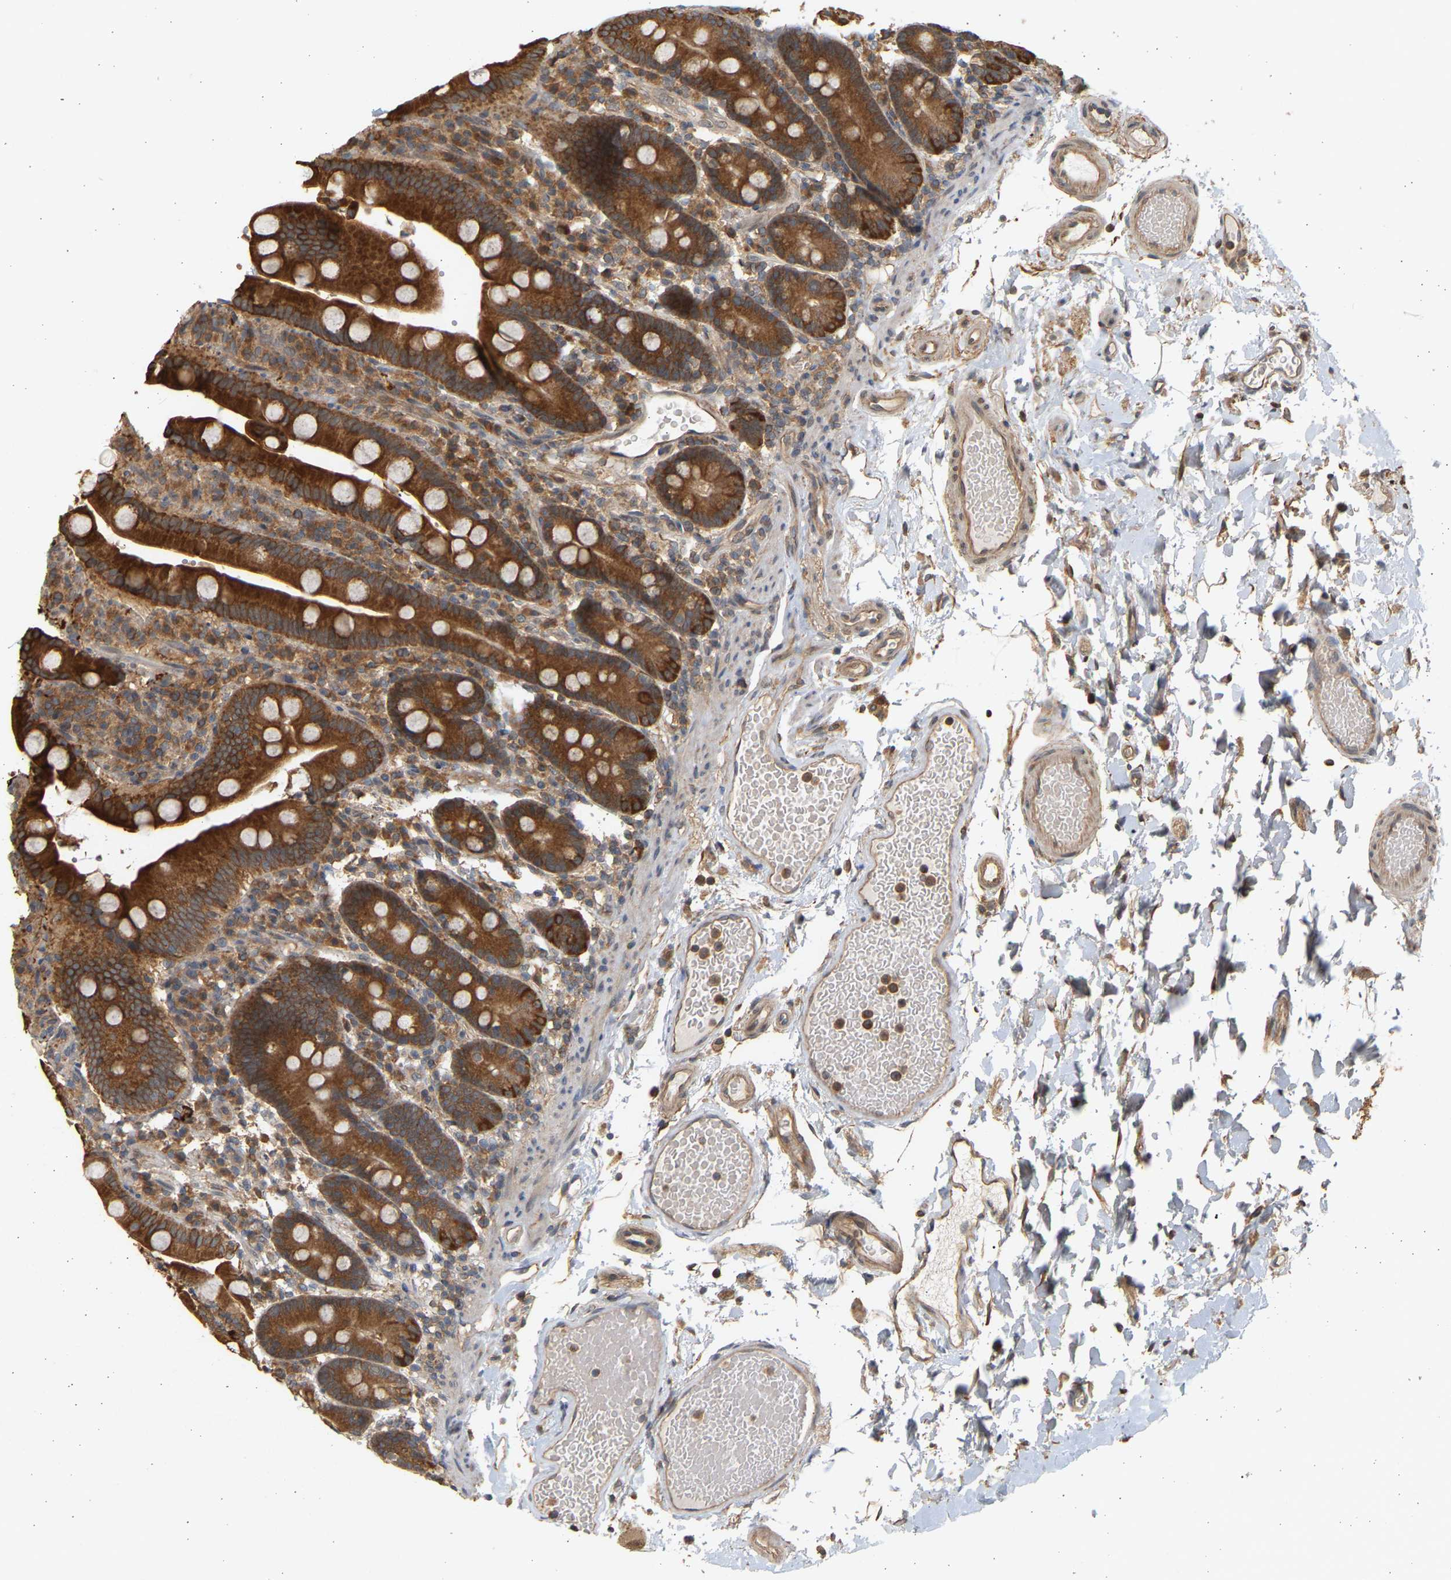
{"staining": {"intensity": "strong", "quantity": ">75%", "location": "cytoplasmic/membranous"}, "tissue": "duodenum", "cell_type": "Glandular cells", "image_type": "normal", "snomed": [{"axis": "morphology", "description": "Normal tissue, NOS"}, {"axis": "topography", "description": "Small intestine, NOS"}], "caption": "The histopathology image shows a brown stain indicating the presence of a protein in the cytoplasmic/membranous of glandular cells in duodenum. (DAB (3,3'-diaminobenzidine) IHC with brightfield microscopy, high magnification).", "gene": "B4GALT6", "patient": {"sex": "female", "age": 71}}